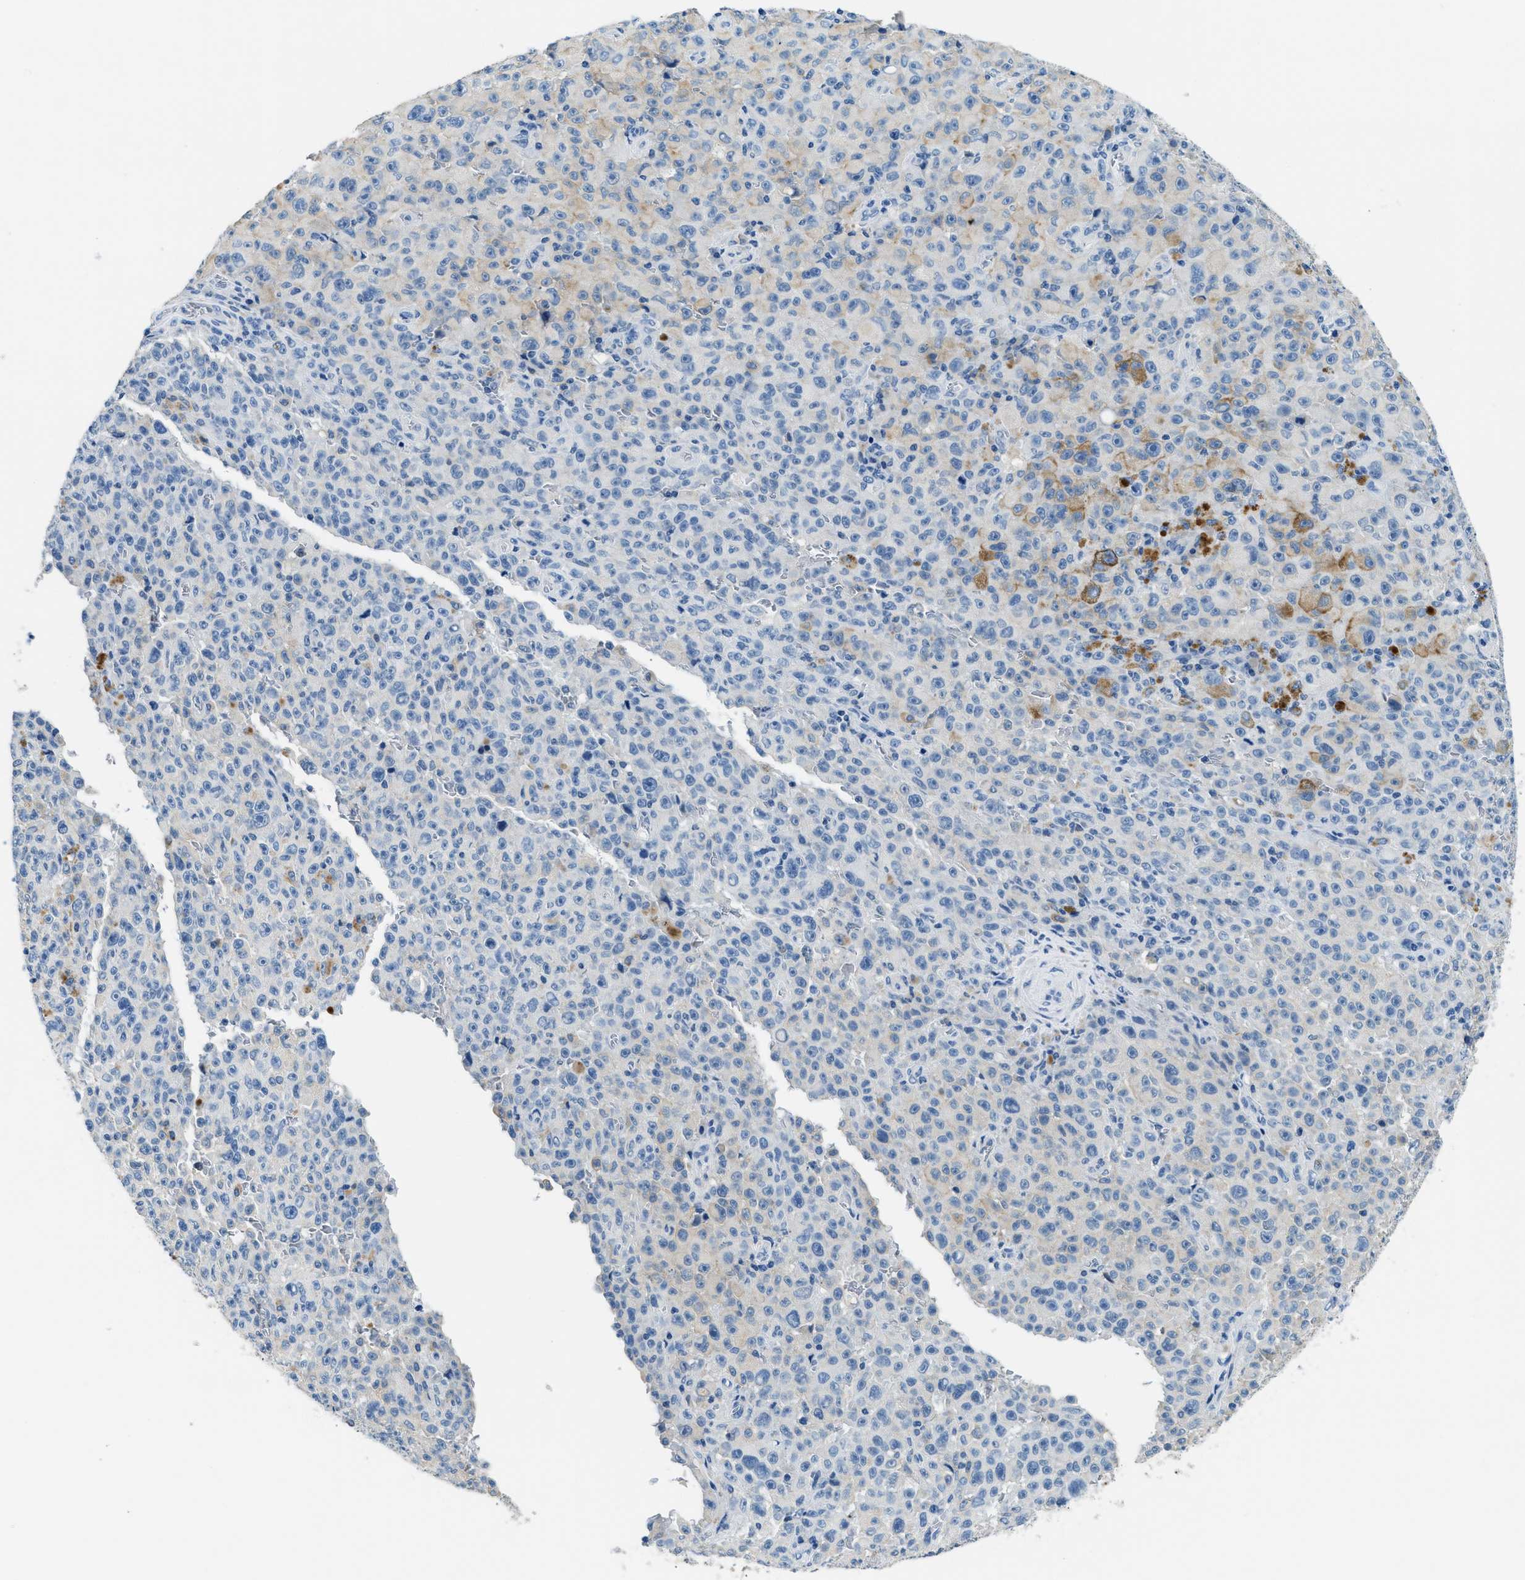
{"staining": {"intensity": "negative", "quantity": "none", "location": "none"}, "tissue": "melanoma", "cell_type": "Tumor cells", "image_type": "cancer", "snomed": [{"axis": "morphology", "description": "Malignant melanoma, NOS"}, {"axis": "topography", "description": "Skin"}], "caption": "DAB immunohistochemical staining of melanoma reveals no significant positivity in tumor cells.", "gene": "CLDN18", "patient": {"sex": "female", "age": 82}}